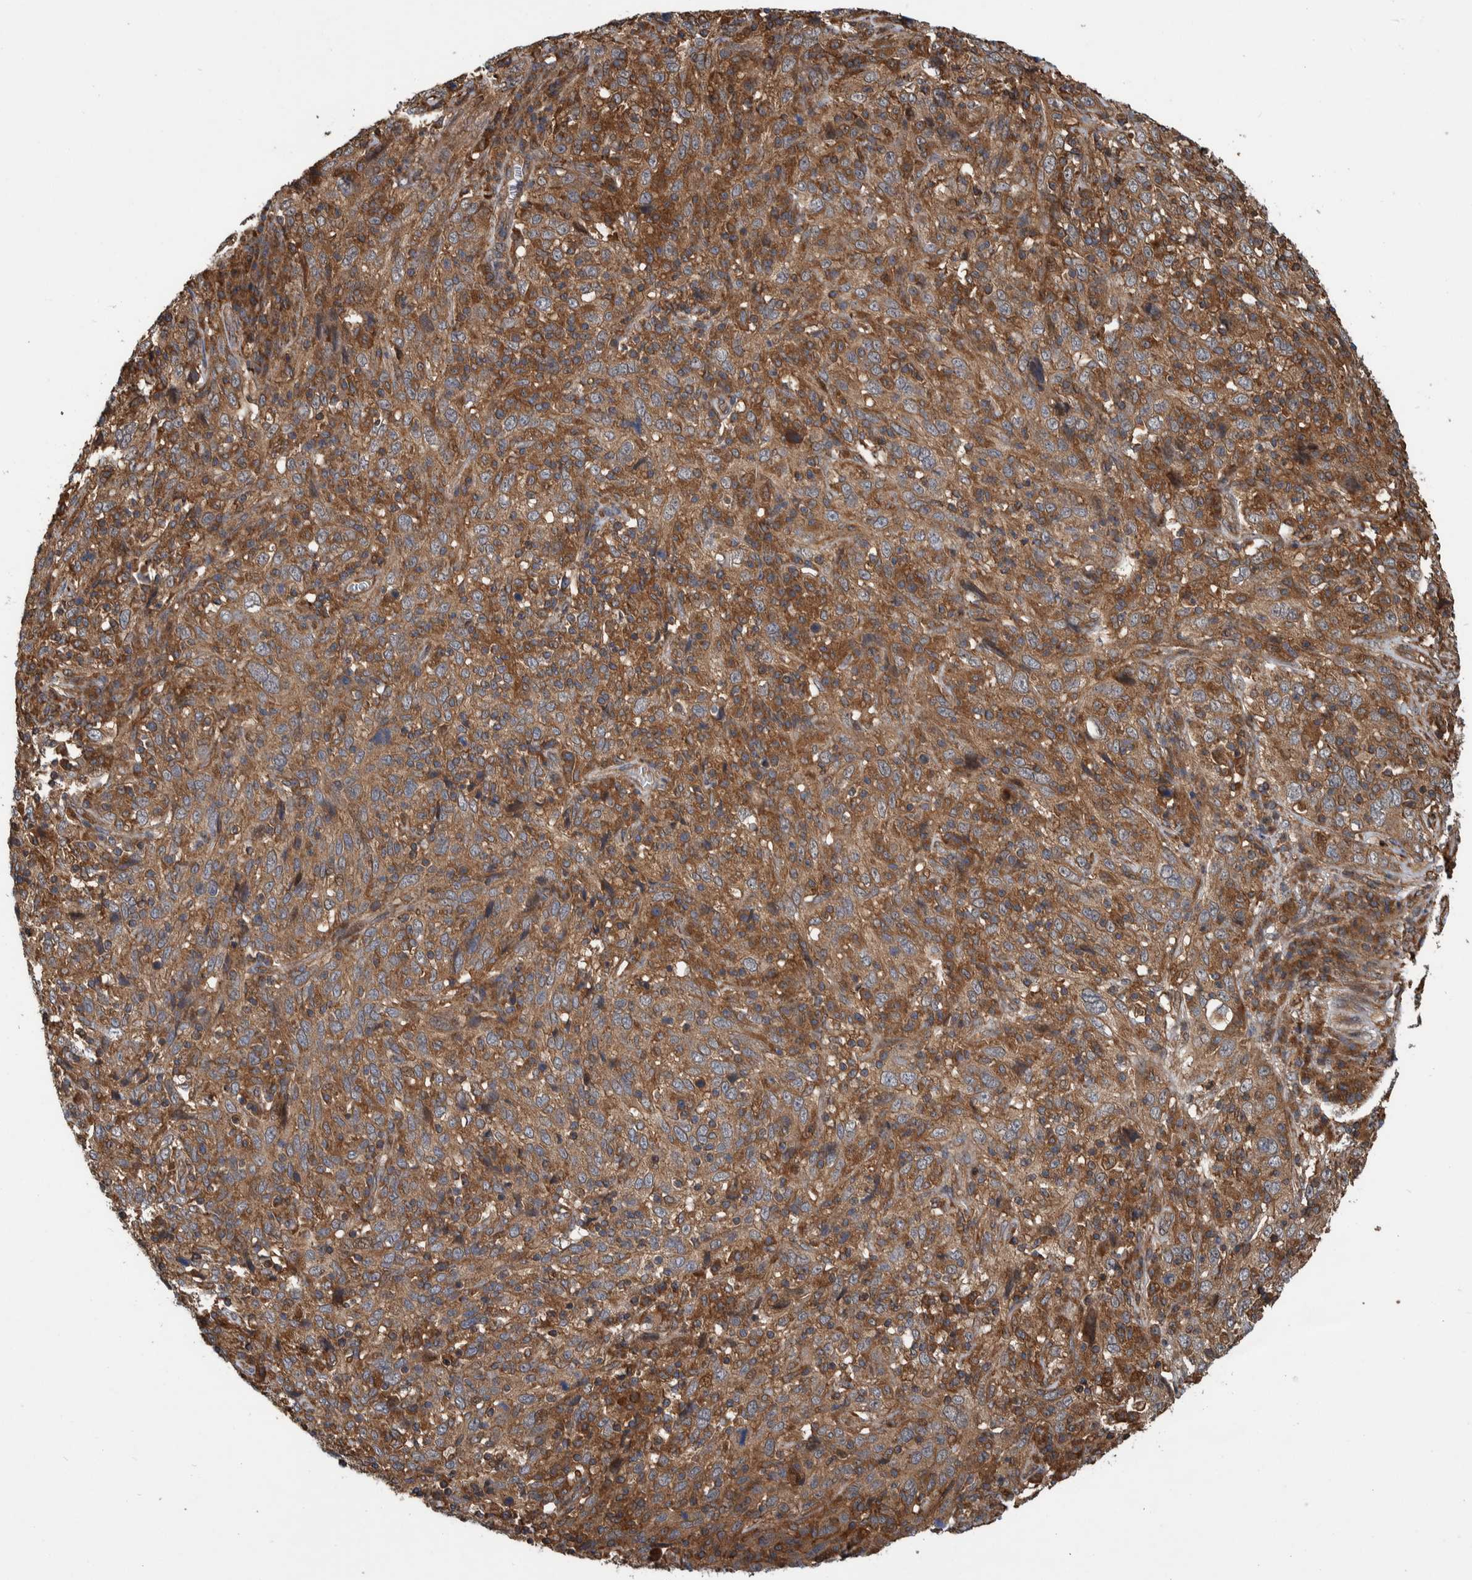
{"staining": {"intensity": "moderate", "quantity": ">75%", "location": "cytoplasmic/membranous"}, "tissue": "cervical cancer", "cell_type": "Tumor cells", "image_type": "cancer", "snomed": [{"axis": "morphology", "description": "Squamous cell carcinoma, NOS"}, {"axis": "topography", "description": "Cervix"}], "caption": "Human cervical cancer stained with a brown dye reveals moderate cytoplasmic/membranous positive expression in approximately >75% of tumor cells.", "gene": "CCDC57", "patient": {"sex": "female", "age": 46}}